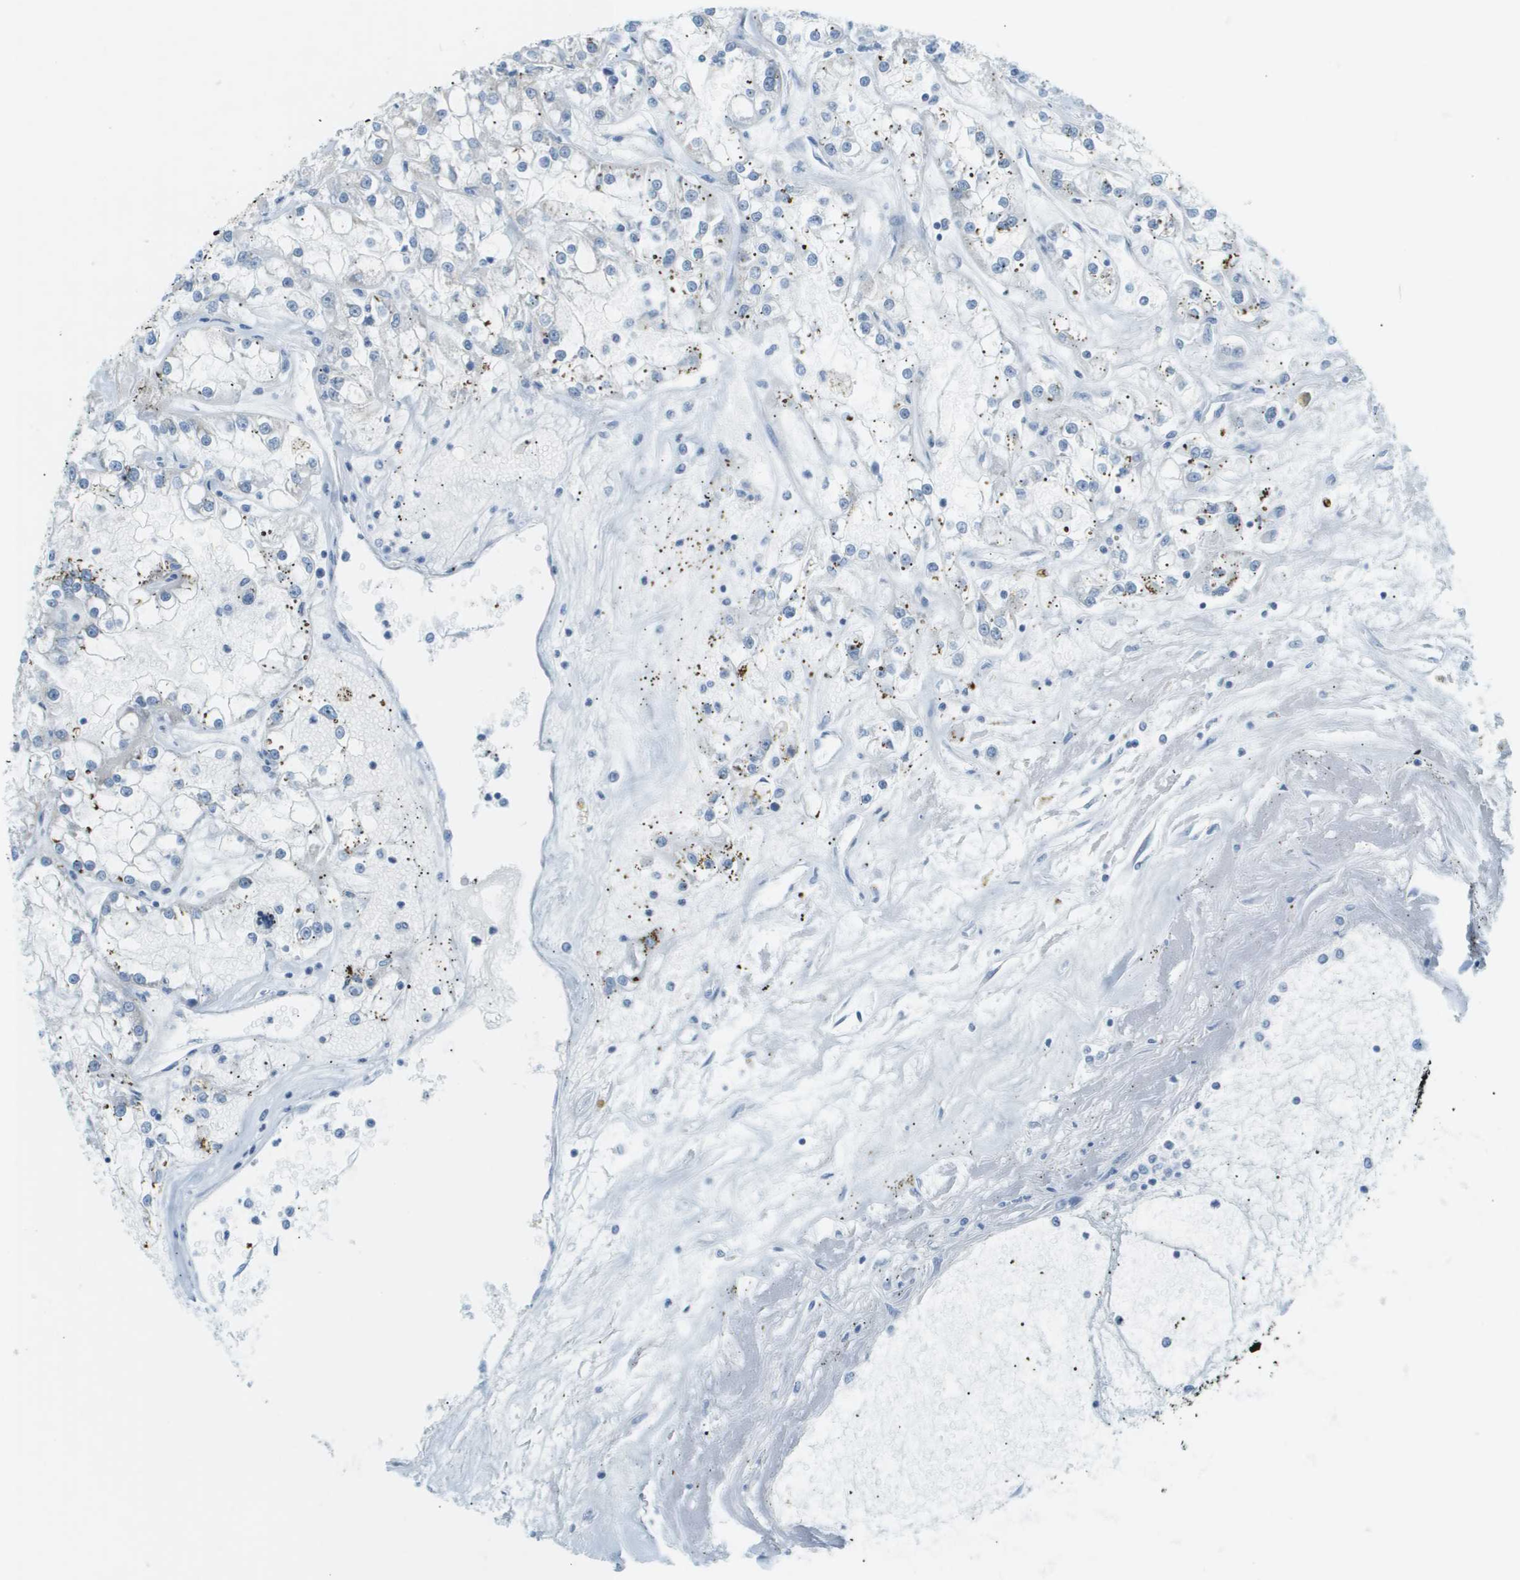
{"staining": {"intensity": "negative", "quantity": "none", "location": "none"}, "tissue": "renal cancer", "cell_type": "Tumor cells", "image_type": "cancer", "snomed": [{"axis": "morphology", "description": "Adenocarcinoma, NOS"}, {"axis": "topography", "description": "Kidney"}], "caption": "Immunohistochemistry (IHC) photomicrograph of adenocarcinoma (renal) stained for a protein (brown), which reveals no expression in tumor cells. (Brightfield microscopy of DAB immunohistochemistry (IHC) at high magnification).", "gene": "SMYD5", "patient": {"sex": "female", "age": 52}}